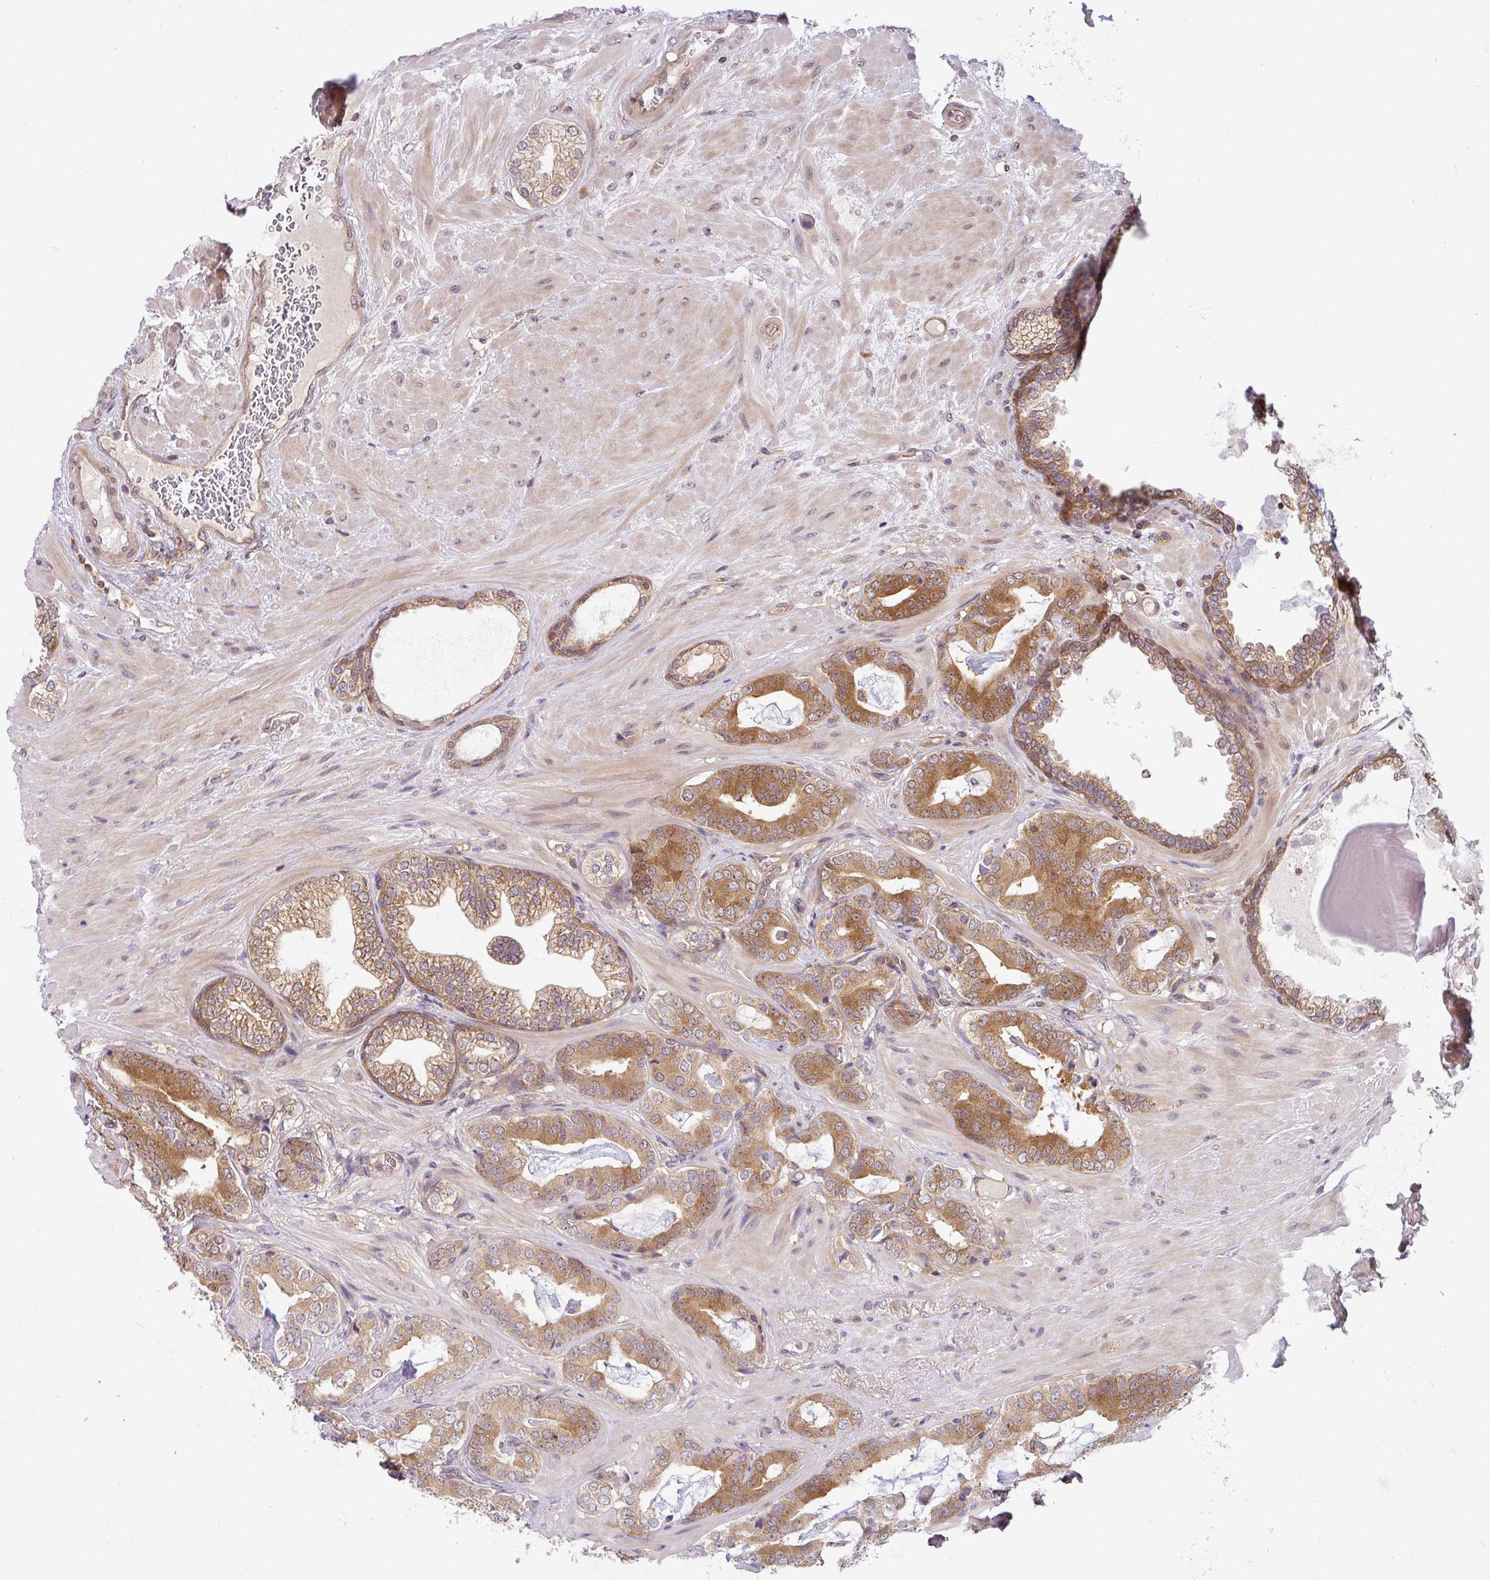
{"staining": {"intensity": "moderate", "quantity": ">75%", "location": "cytoplasmic/membranous"}, "tissue": "prostate cancer", "cell_type": "Tumor cells", "image_type": "cancer", "snomed": [{"axis": "morphology", "description": "Adenocarcinoma, Low grade"}, {"axis": "topography", "description": "Prostate"}], "caption": "Immunohistochemical staining of human prostate adenocarcinoma (low-grade) shows moderate cytoplasmic/membranous protein positivity in about >75% of tumor cells. (Brightfield microscopy of DAB IHC at high magnification).", "gene": "SHB", "patient": {"sex": "male", "age": 61}}